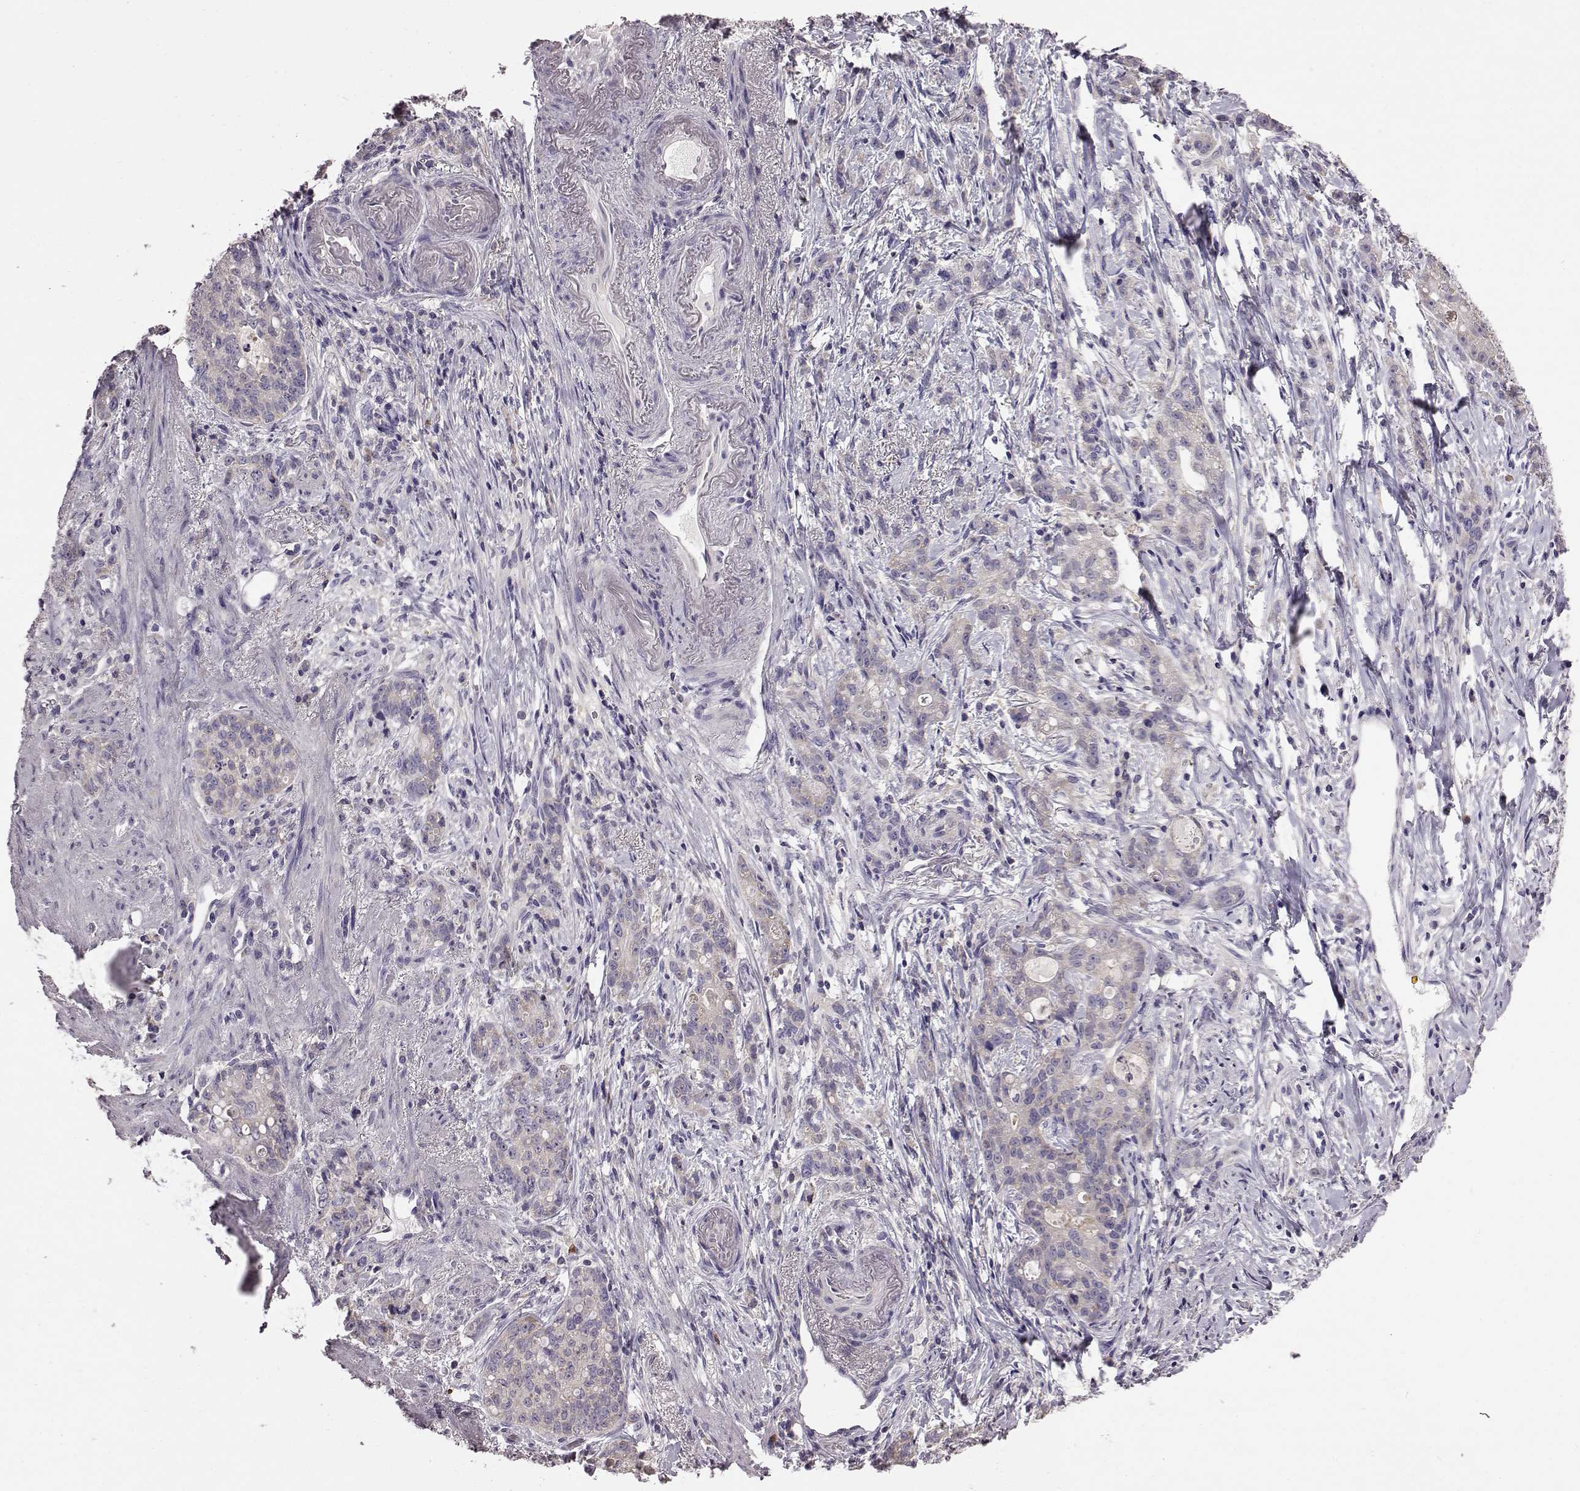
{"staining": {"intensity": "negative", "quantity": "none", "location": "none"}, "tissue": "stomach cancer", "cell_type": "Tumor cells", "image_type": "cancer", "snomed": [{"axis": "morphology", "description": "Adenocarcinoma, NOS"}, {"axis": "topography", "description": "Stomach, lower"}], "caption": "Tumor cells are negative for protein expression in human stomach cancer.", "gene": "ADGRG2", "patient": {"sex": "male", "age": 88}}